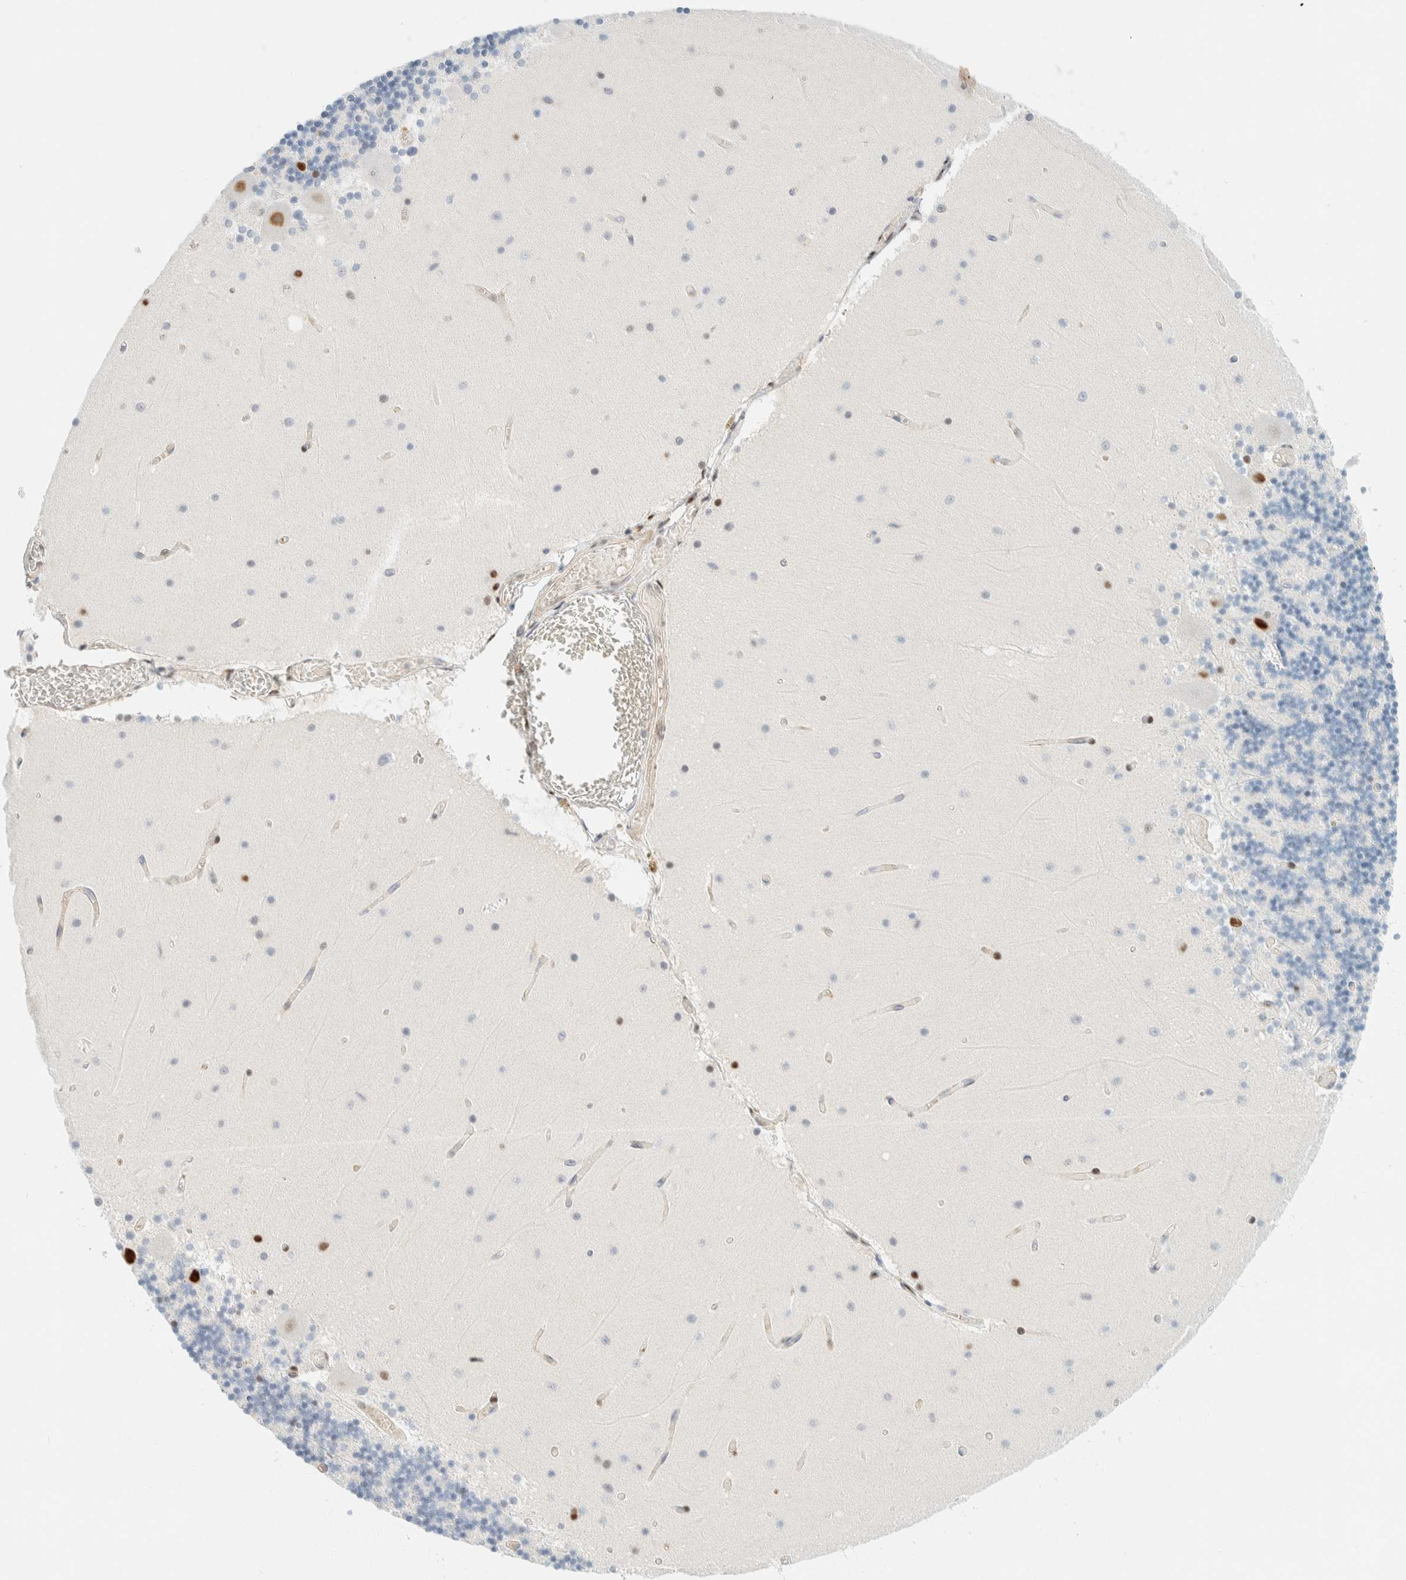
{"staining": {"intensity": "moderate", "quantity": ">75%", "location": "nuclear"}, "tissue": "cerebellum", "cell_type": "Cells in granular layer", "image_type": "normal", "snomed": [{"axis": "morphology", "description": "Normal tissue, NOS"}, {"axis": "topography", "description": "Cerebellum"}], "caption": "Unremarkable cerebellum was stained to show a protein in brown. There is medium levels of moderate nuclear expression in approximately >75% of cells in granular layer. (DAB = brown stain, brightfield microscopy at high magnification).", "gene": "ZNF683", "patient": {"sex": "female", "age": 28}}